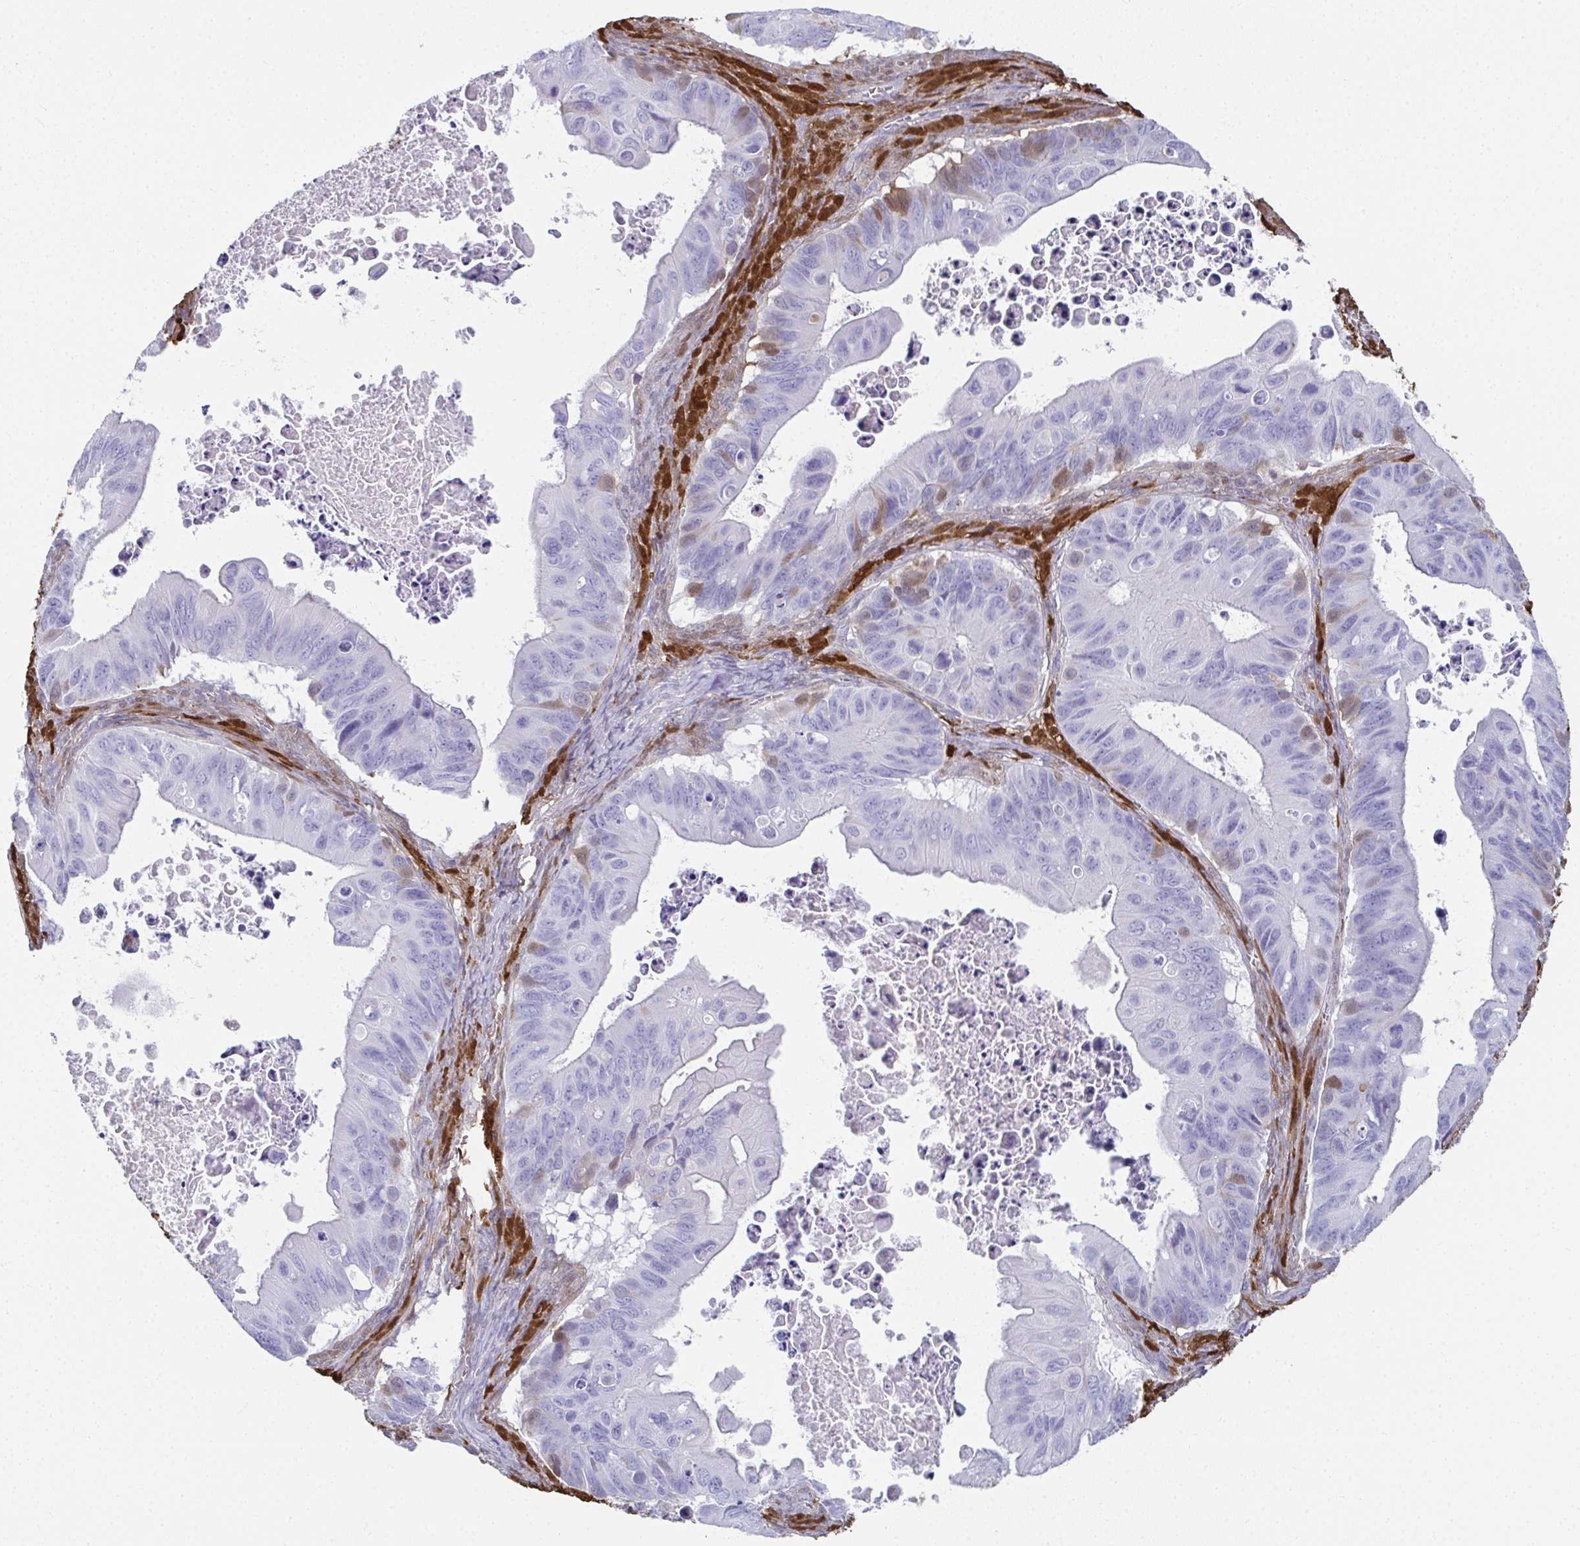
{"staining": {"intensity": "moderate", "quantity": "<25%", "location": "nuclear"}, "tissue": "ovarian cancer", "cell_type": "Tumor cells", "image_type": "cancer", "snomed": [{"axis": "morphology", "description": "Cystadenocarcinoma, mucinous, NOS"}, {"axis": "topography", "description": "Ovary"}], "caption": "Immunohistochemical staining of ovarian mucinous cystadenocarcinoma demonstrates low levels of moderate nuclear staining in about <25% of tumor cells. (Stains: DAB (3,3'-diaminobenzidine) in brown, nuclei in blue, Microscopy: brightfield microscopy at high magnification).", "gene": "RBP1", "patient": {"sex": "female", "age": 64}}